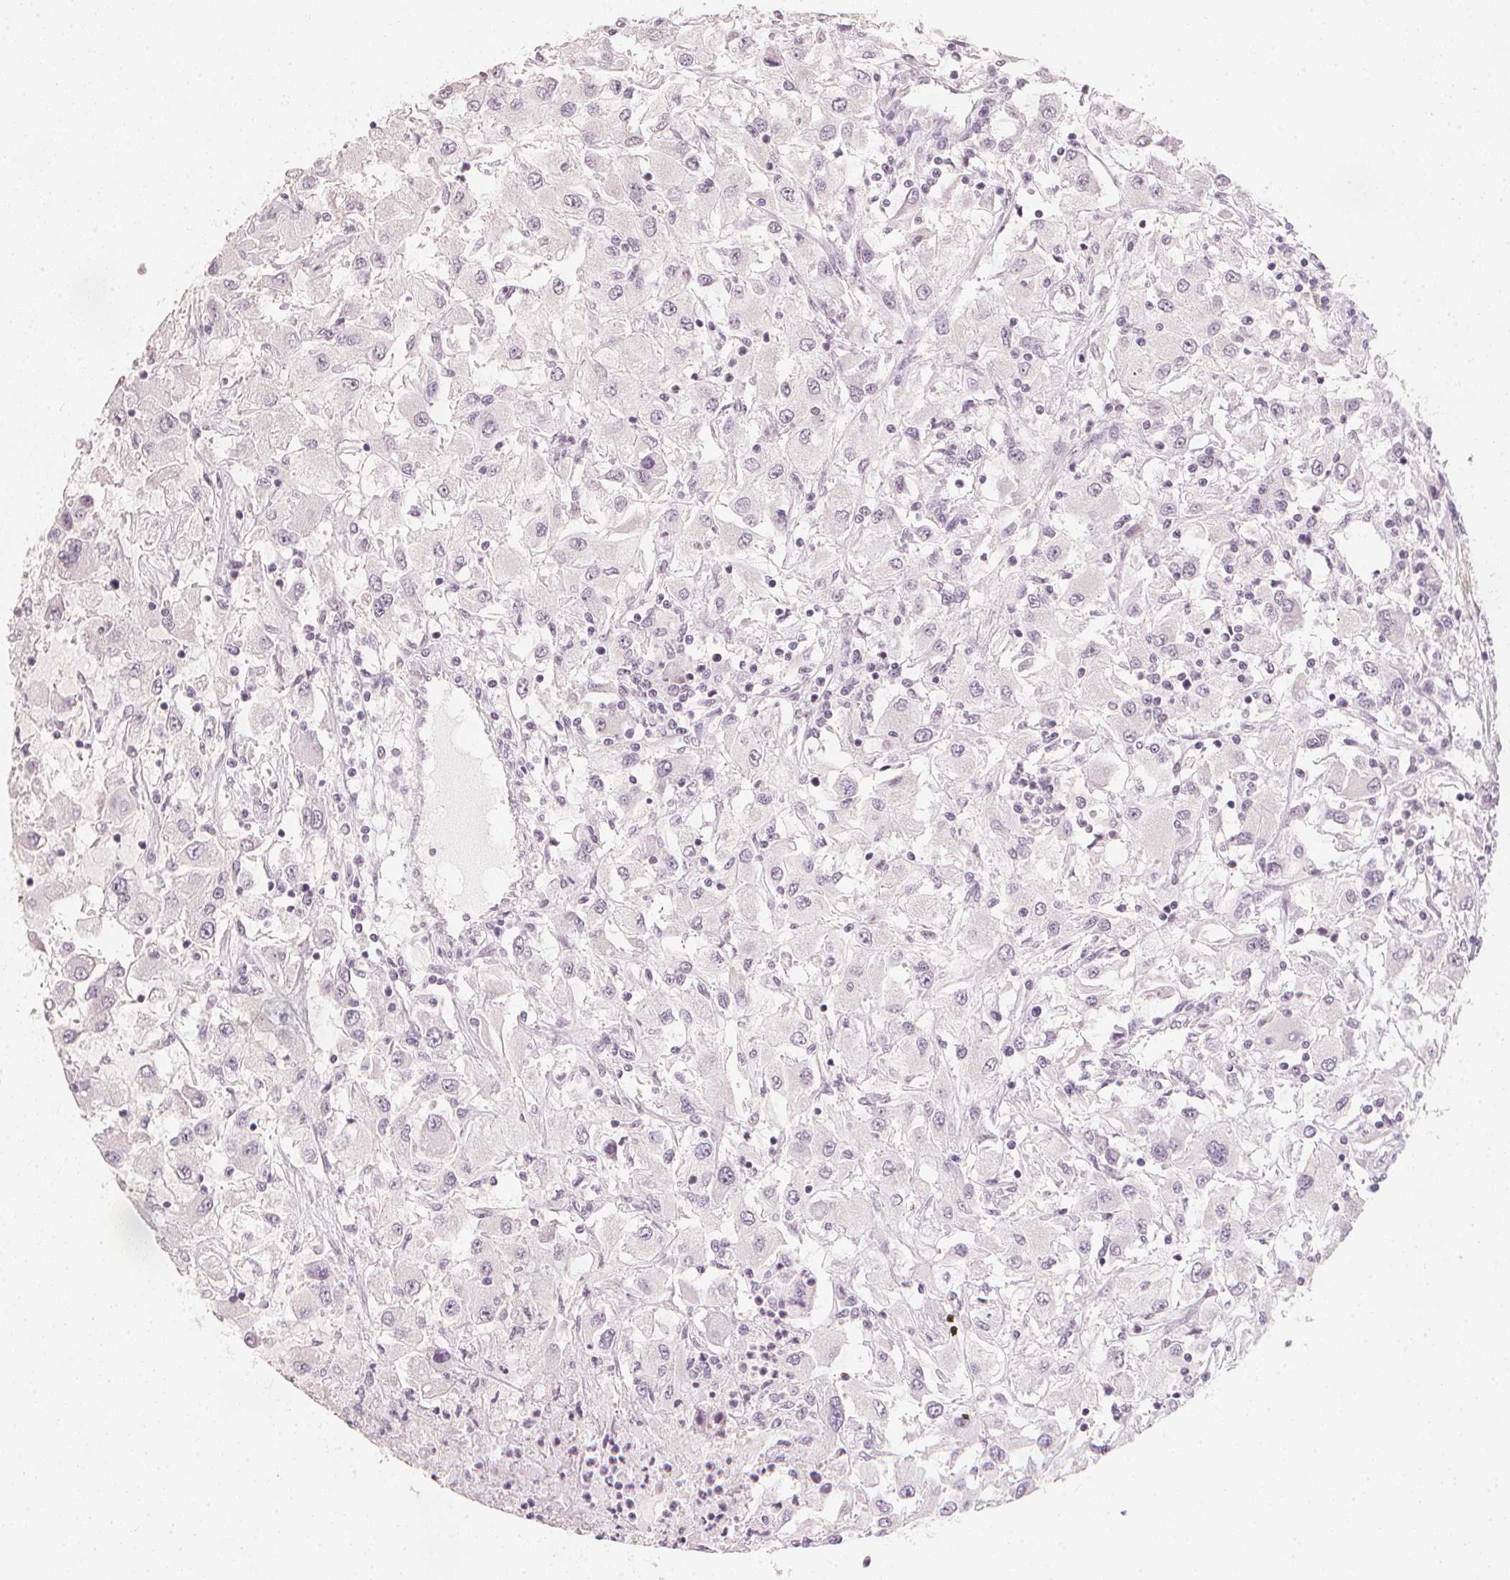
{"staining": {"intensity": "negative", "quantity": "none", "location": "none"}, "tissue": "renal cancer", "cell_type": "Tumor cells", "image_type": "cancer", "snomed": [{"axis": "morphology", "description": "Adenocarcinoma, NOS"}, {"axis": "topography", "description": "Kidney"}], "caption": "Tumor cells are negative for brown protein staining in adenocarcinoma (renal).", "gene": "CALB1", "patient": {"sex": "female", "age": 67}}